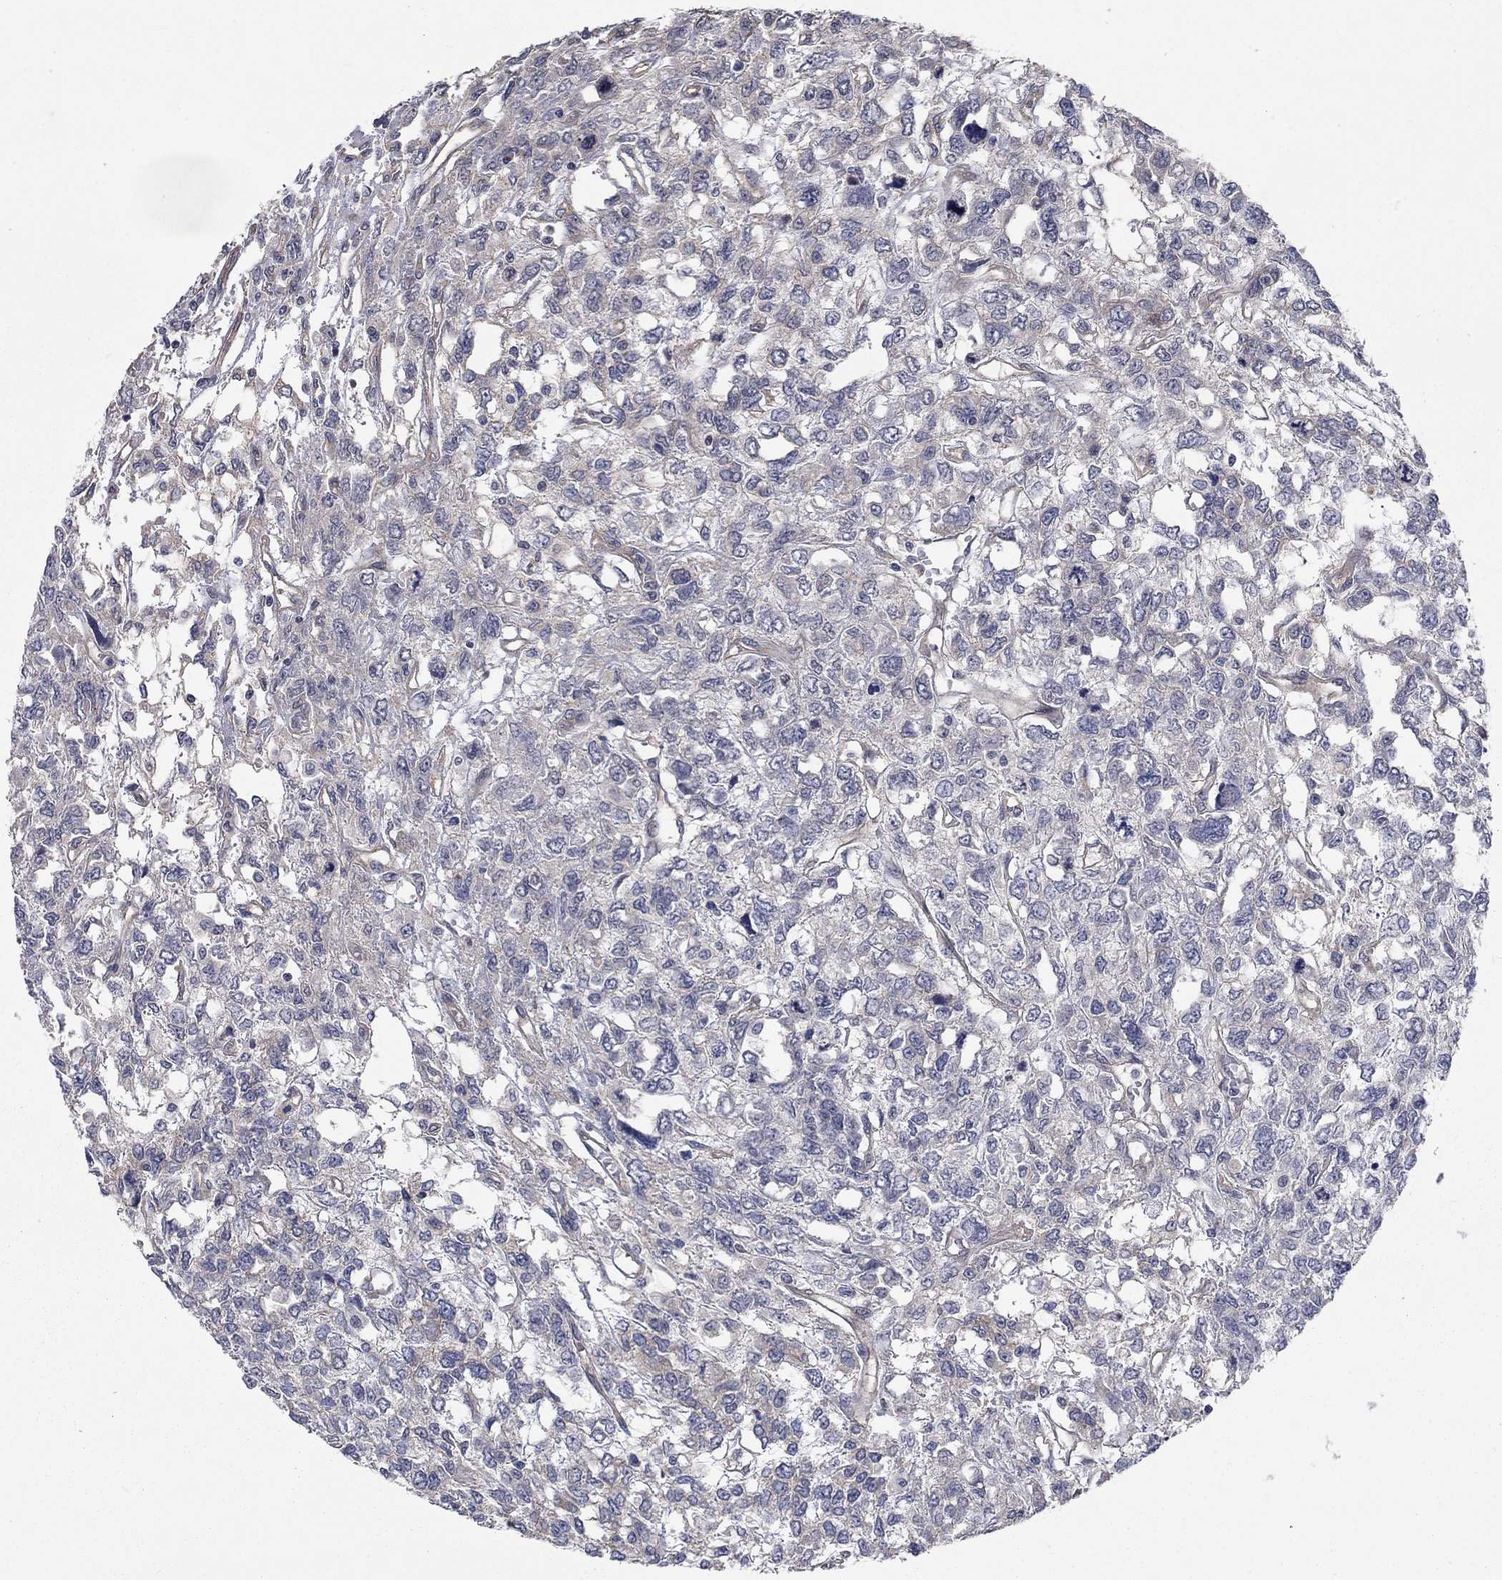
{"staining": {"intensity": "negative", "quantity": "none", "location": "none"}, "tissue": "testis cancer", "cell_type": "Tumor cells", "image_type": "cancer", "snomed": [{"axis": "morphology", "description": "Seminoma, NOS"}, {"axis": "topography", "description": "Testis"}], "caption": "Testis seminoma was stained to show a protein in brown. There is no significant expression in tumor cells.", "gene": "WASF3", "patient": {"sex": "male", "age": 52}}